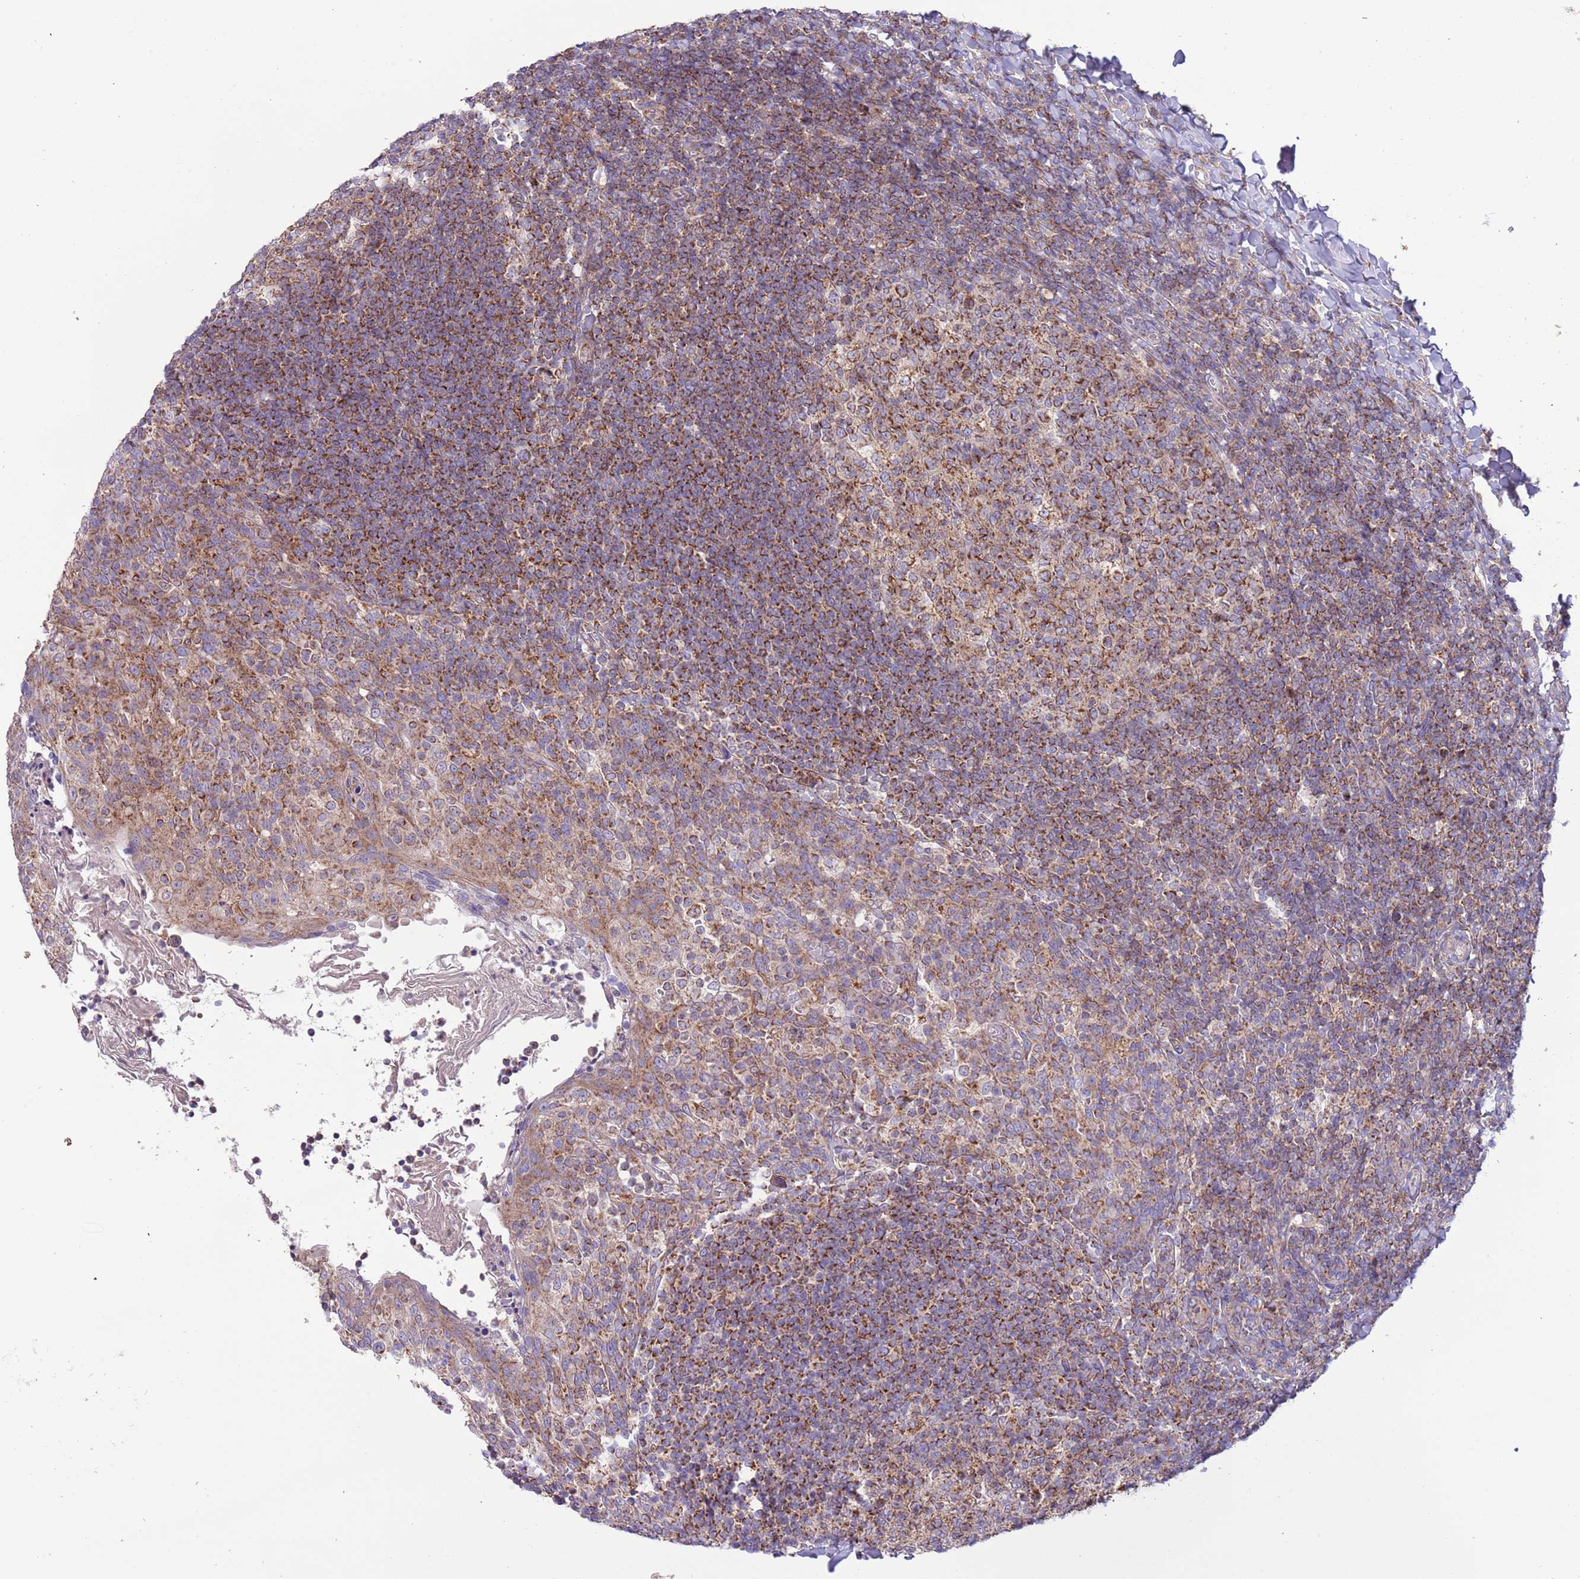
{"staining": {"intensity": "strong", "quantity": ">75%", "location": "cytoplasmic/membranous"}, "tissue": "tonsil", "cell_type": "Germinal center cells", "image_type": "normal", "snomed": [{"axis": "morphology", "description": "Normal tissue, NOS"}, {"axis": "topography", "description": "Tonsil"}], "caption": "Germinal center cells show high levels of strong cytoplasmic/membranous staining in approximately >75% of cells in benign human tonsil.", "gene": "IRS4", "patient": {"sex": "female", "age": 10}}